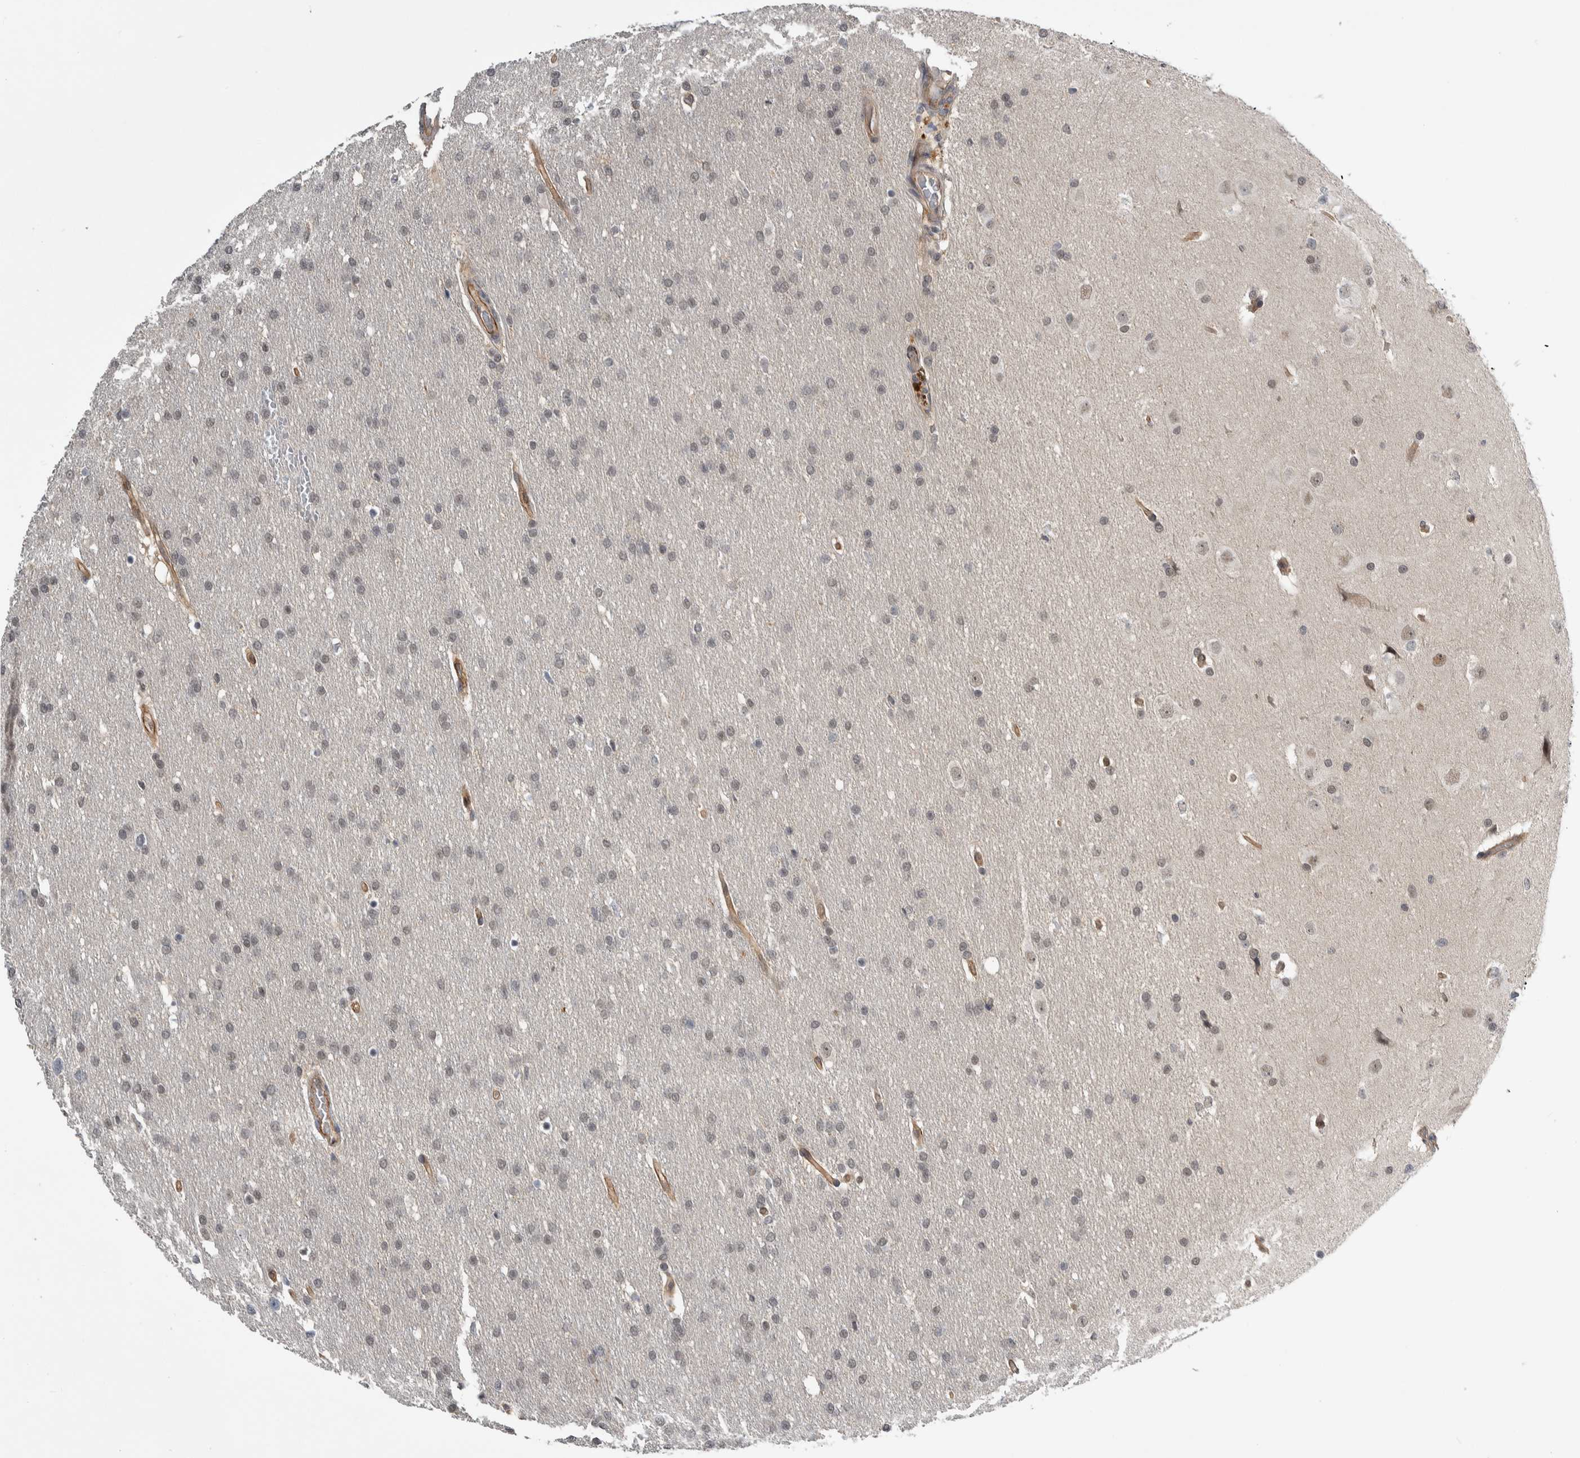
{"staining": {"intensity": "weak", "quantity": "<25%", "location": "nuclear"}, "tissue": "glioma", "cell_type": "Tumor cells", "image_type": "cancer", "snomed": [{"axis": "morphology", "description": "Glioma, malignant, Low grade"}, {"axis": "topography", "description": "Brain"}], "caption": "A high-resolution photomicrograph shows IHC staining of glioma, which shows no significant positivity in tumor cells. (DAB immunohistochemistry visualized using brightfield microscopy, high magnification).", "gene": "PRDM4", "patient": {"sex": "female", "age": 37}}